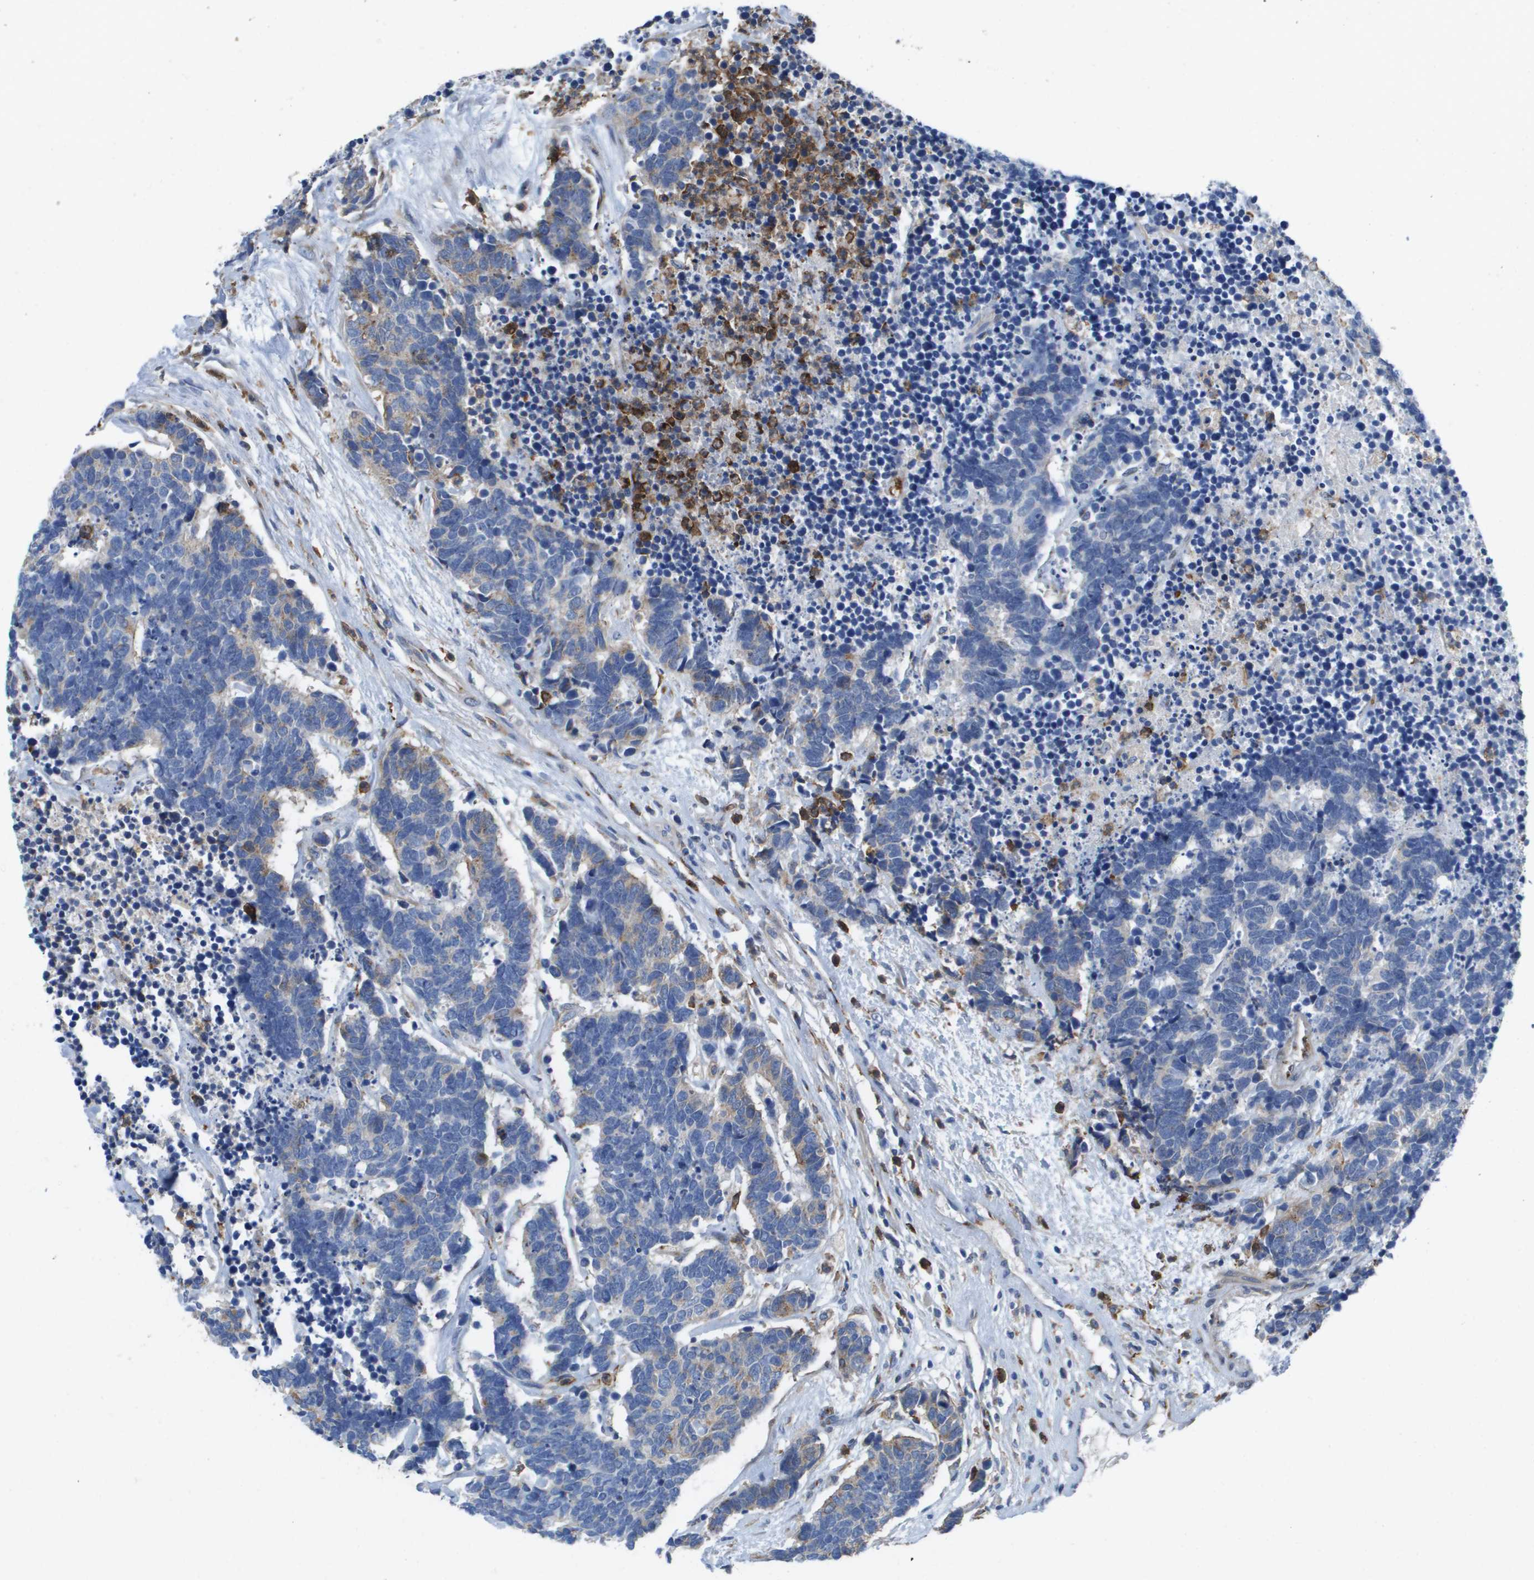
{"staining": {"intensity": "weak", "quantity": "<25%", "location": "cytoplasmic/membranous"}, "tissue": "carcinoid", "cell_type": "Tumor cells", "image_type": "cancer", "snomed": [{"axis": "morphology", "description": "Carcinoma, NOS"}, {"axis": "morphology", "description": "Carcinoid, malignant, NOS"}, {"axis": "topography", "description": "Urinary bladder"}], "caption": "Immunohistochemistry histopathology image of neoplastic tissue: carcinoma stained with DAB (3,3'-diaminobenzidine) demonstrates no significant protein staining in tumor cells. (Immunohistochemistry (ihc), brightfield microscopy, high magnification).", "gene": "SLC37A2", "patient": {"sex": "male", "age": 57}}